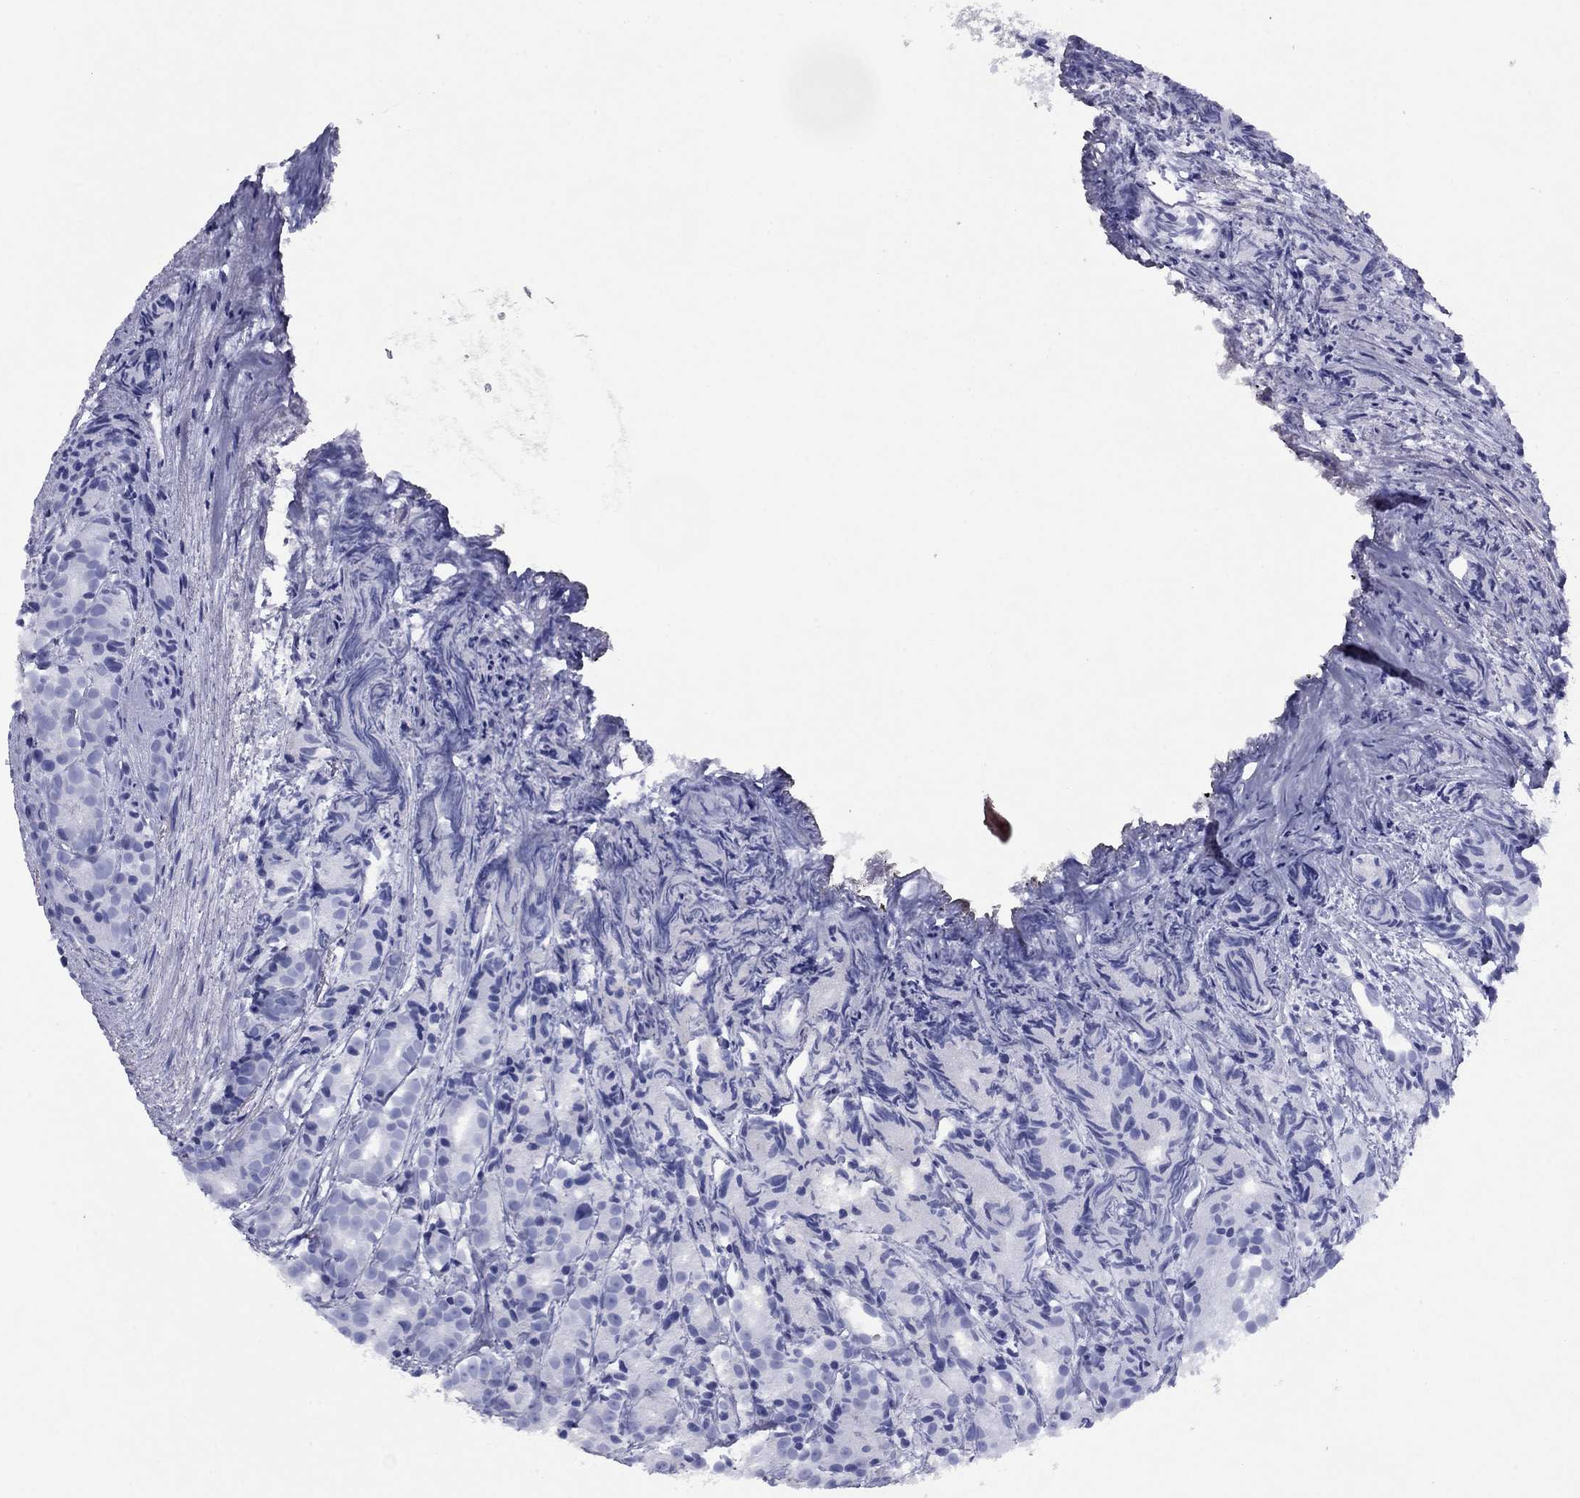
{"staining": {"intensity": "negative", "quantity": "none", "location": "none"}, "tissue": "prostate cancer", "cell_type": "Tumor cells", "image_type": "cancer", "snomed": [{"axis": "morphology", "description": "Adenocarcinoma, Medium grade"}, {"axis": "topography", "description": "Prostate"}], "caption": "IHC of human prostate cancer (adenocarcinoma (medium-grade)) displays no staining in tumor cells.", "gene": "HAO1", "patient": {"sex": "male", "age": 74}}